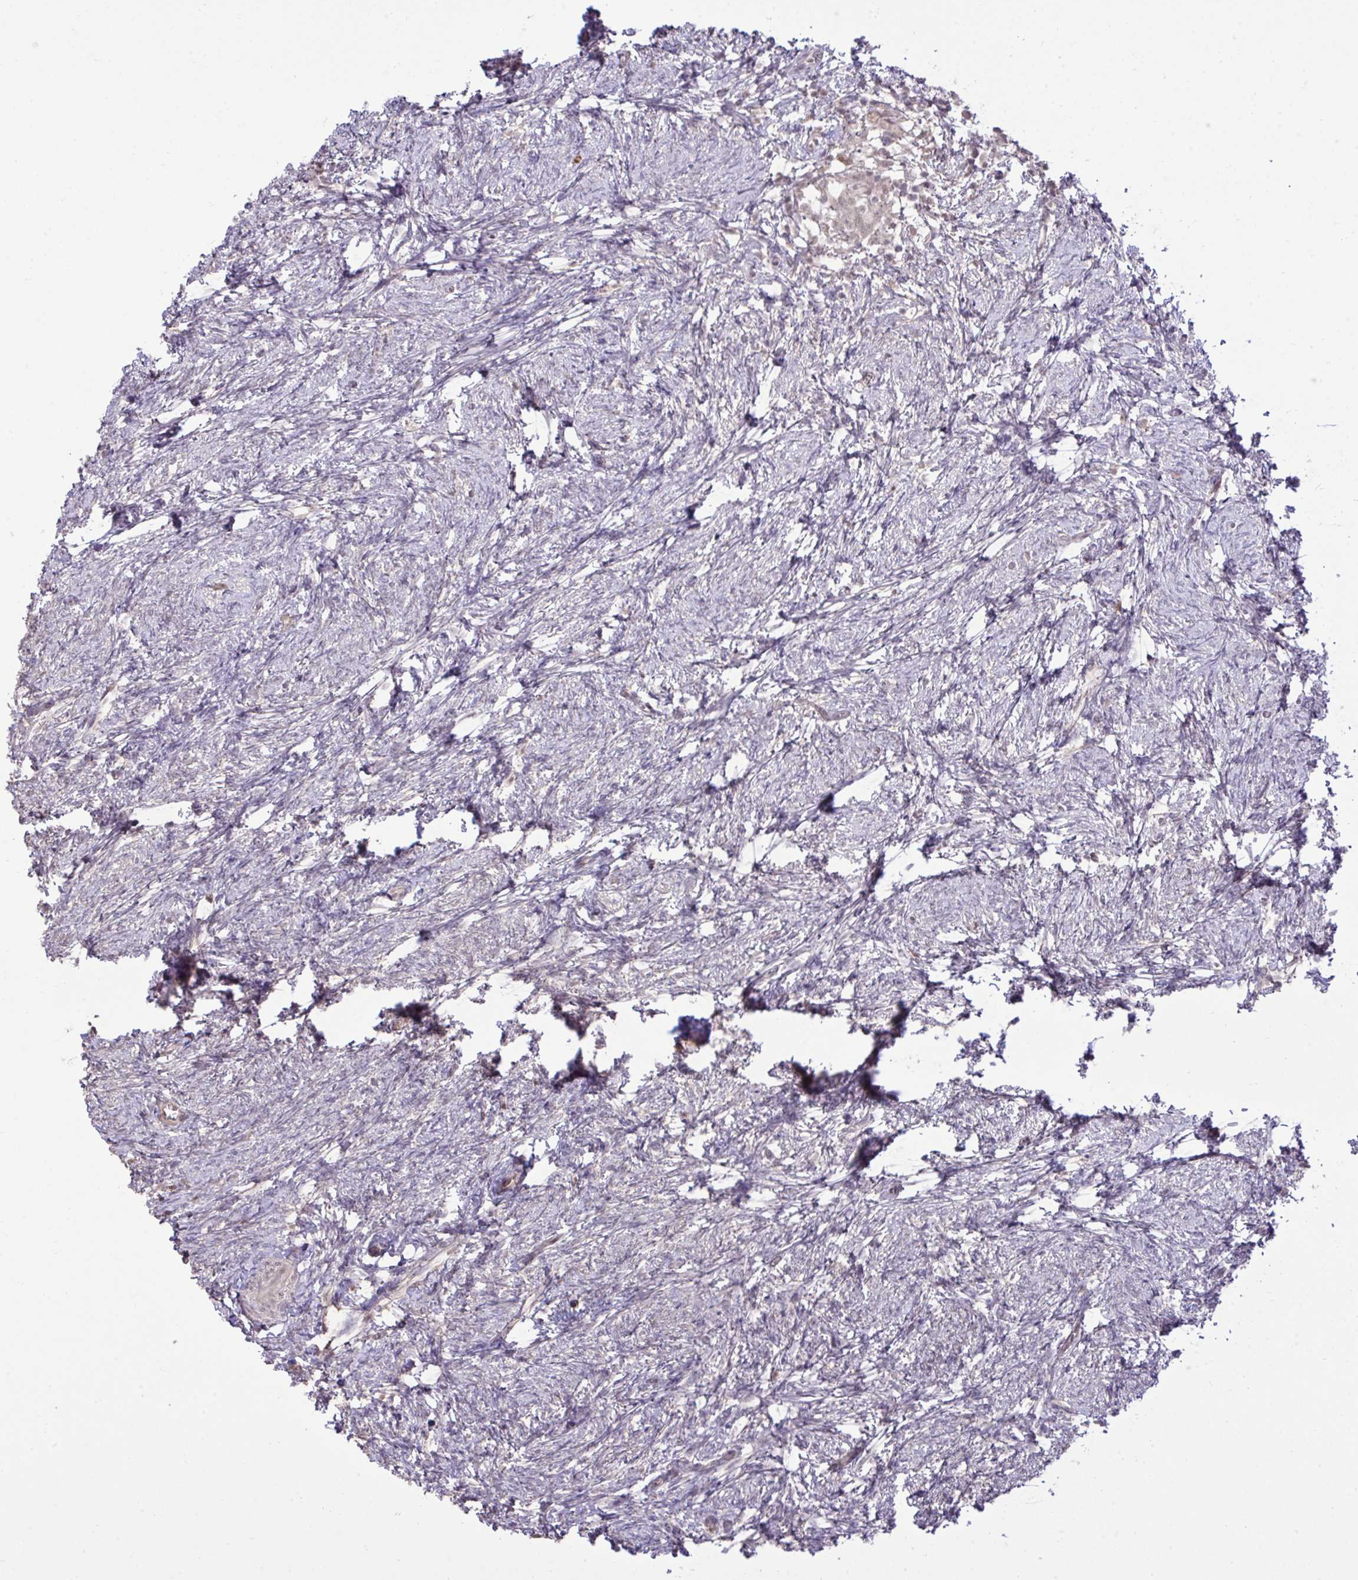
{"staining": {"intensity": "negative", "quantity": "none", "location": "none"}, "tissue": "ovary", "cell_type": "Follicle cells", "image_type": "normal", "snomed": [{"axis": "morphology", "description": "Normal tissue, NOS"}, {"axis": "topography", "description": "Ovary"}], "caption": "IHC image of unremarkable ovary: human ovary stained with DAB exhibits no significant protein expression in follicle cells.", "gene": "CYP20A1", "patient": {"sex": "female", "age": 41}}